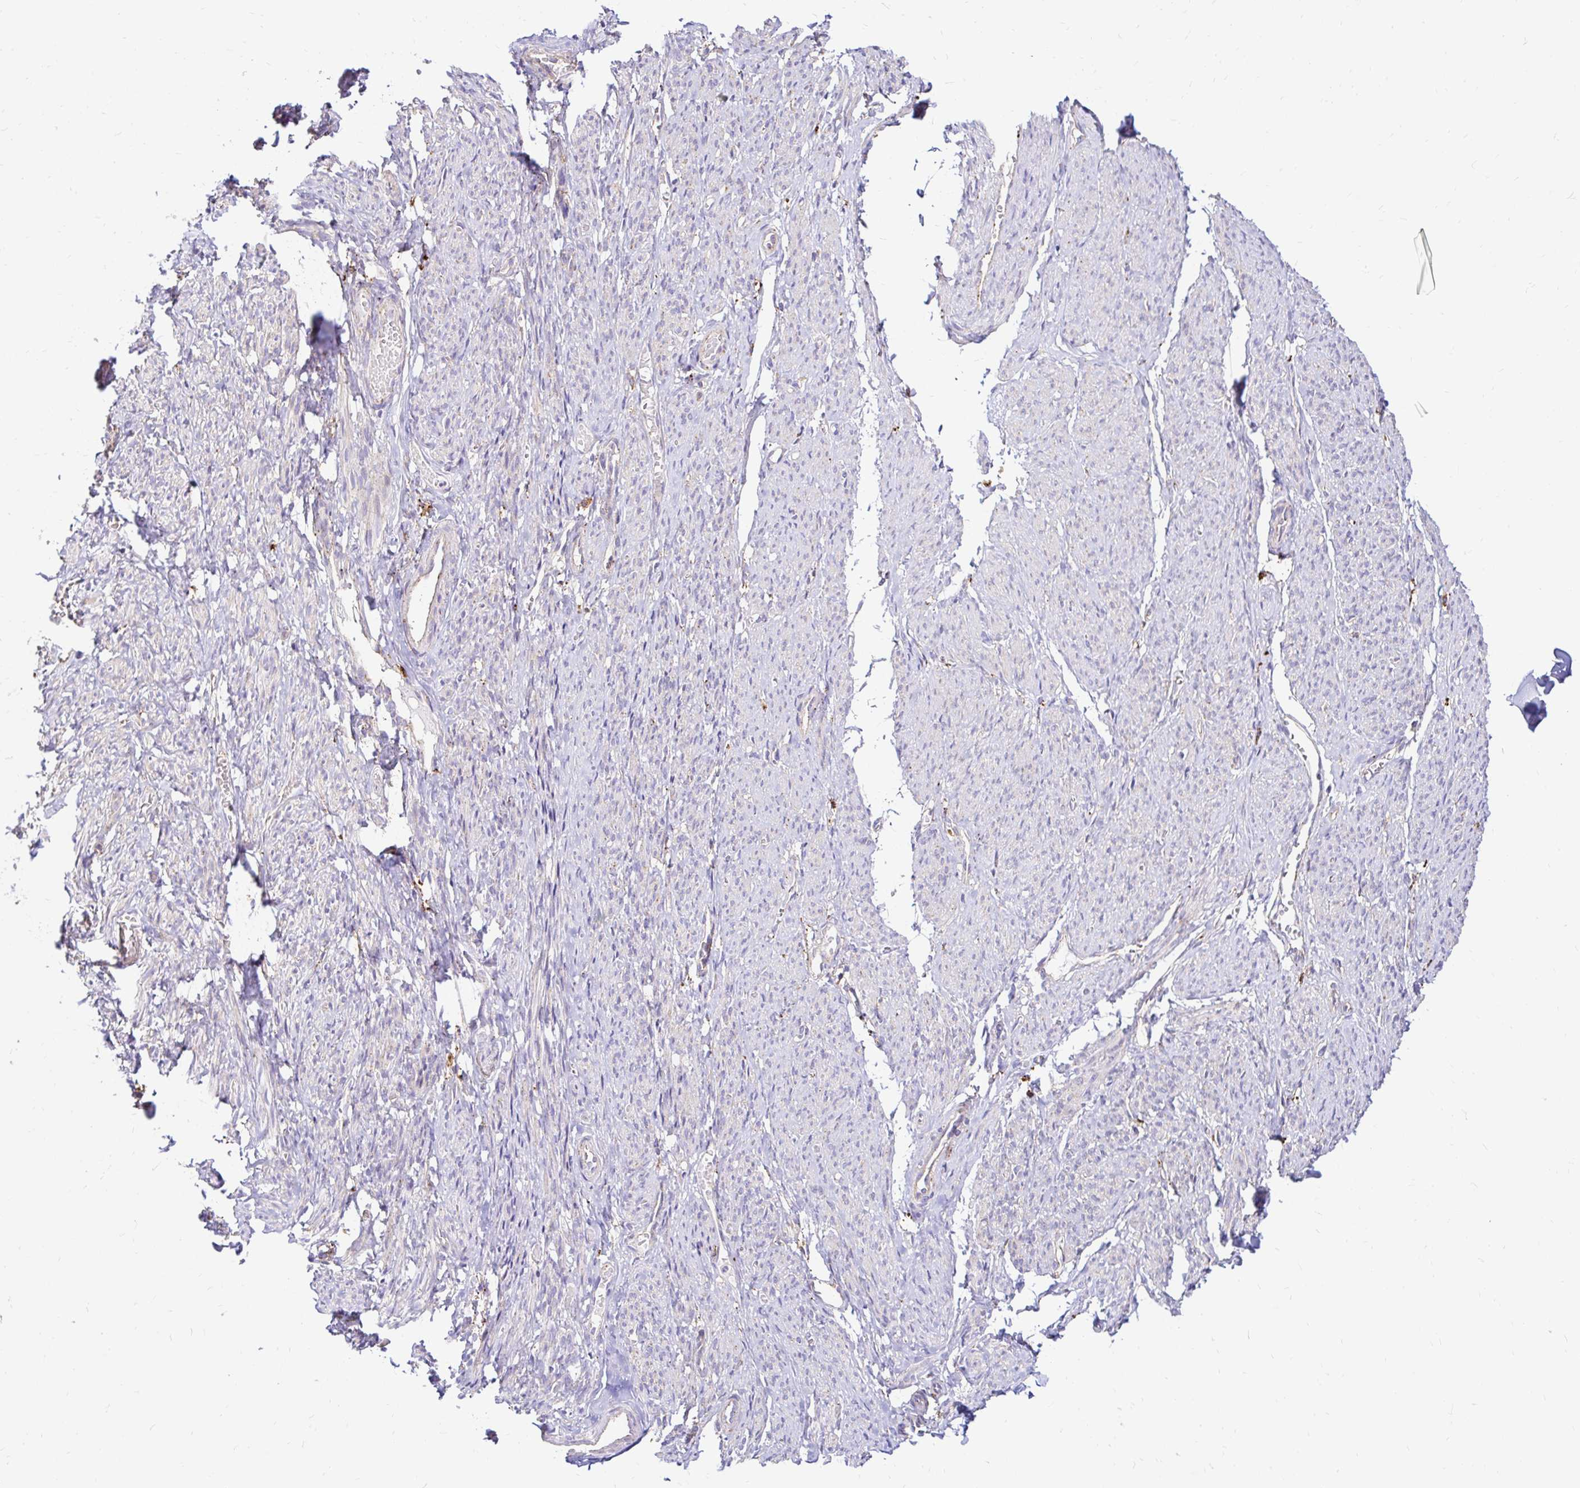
{"staining": {"intensity": "negative", "quantity": "none", "location": "none"}, "tissue": "smooth muscle", "cell_type": "Smooth muscle cells", "image_type": "normal", "snomed": [{"axis": "morphology", "description": "Normal tissue, NOS"}, {"axis": "topography", "description": "Smooth muscle"}], "caption": "This photomicrograph is of benign smooth muscle stained with IHC to label a protein in brown with the nuclei are counter-stained blue. There is no positivity in smooth muscle cells.", "gene": "FUCA1", "patient": {"sex": "female", "age": 65}}